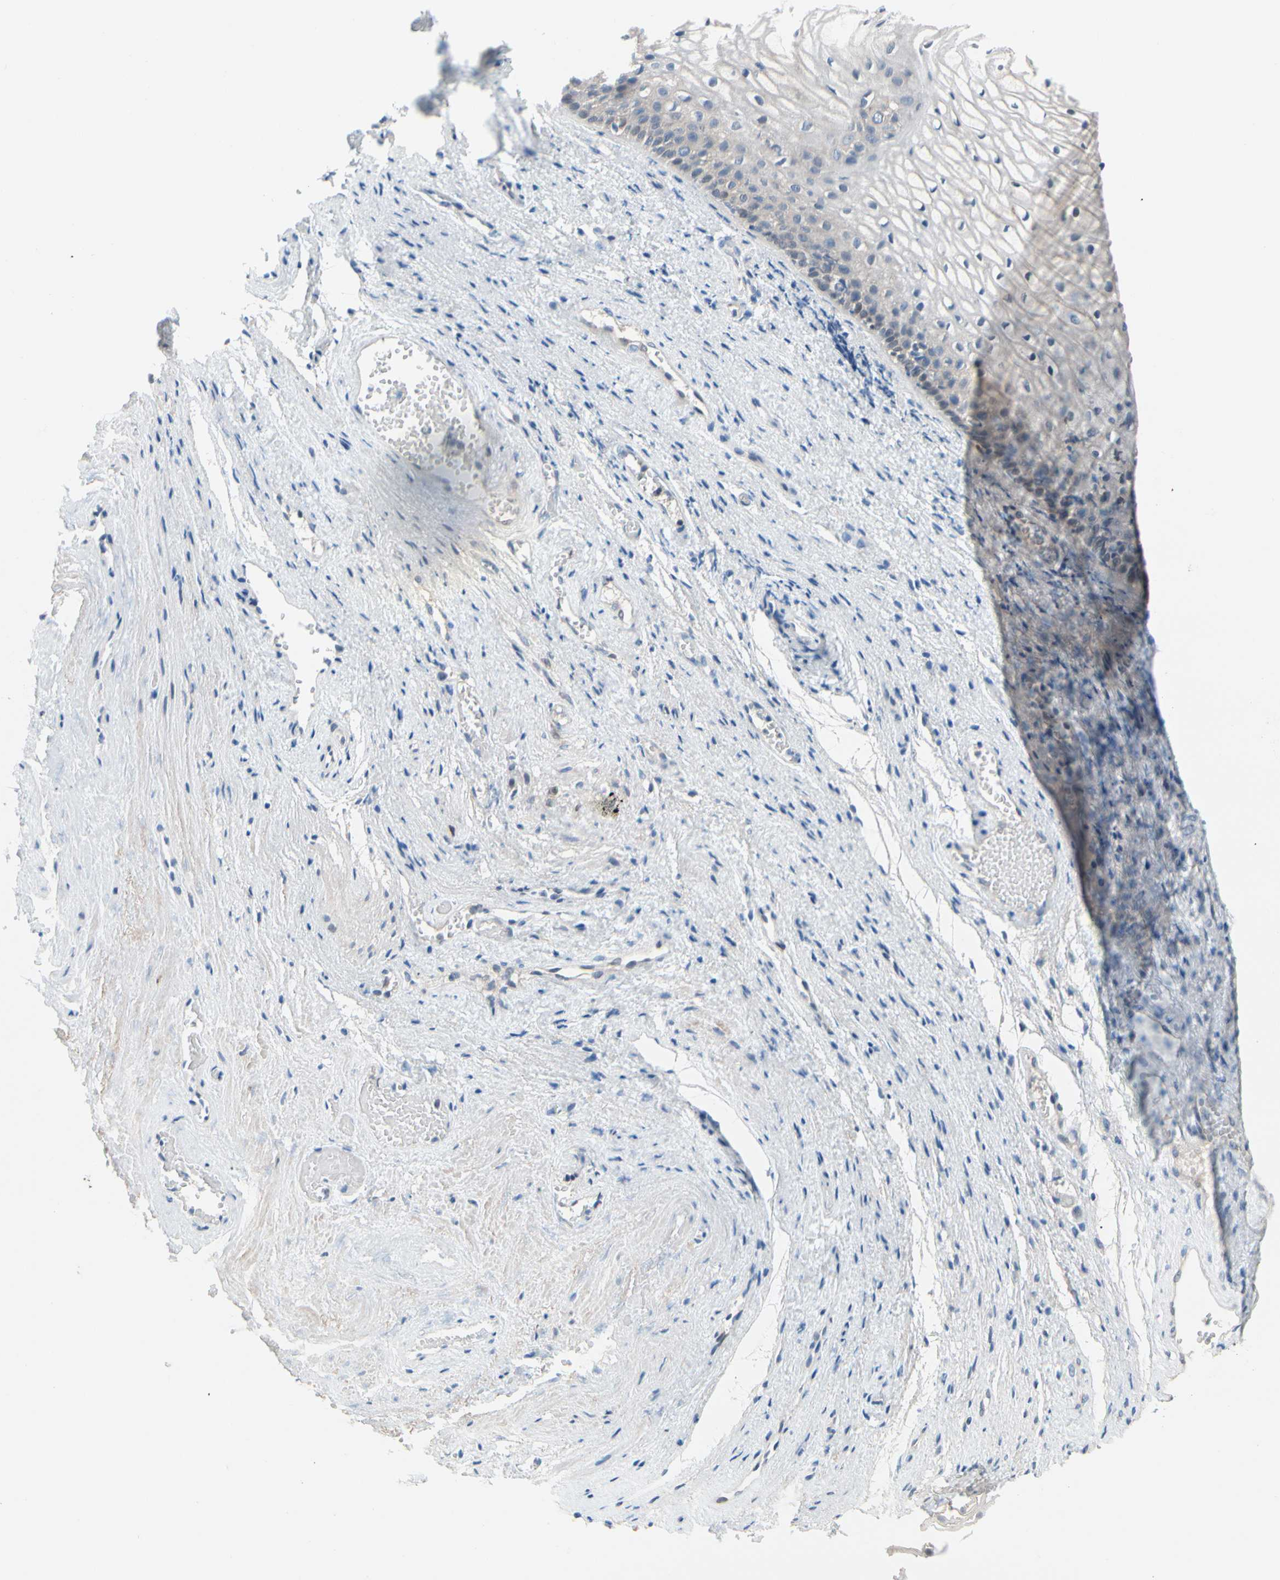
{"staining": {"intensity": "weak", "quantity": "<25%", "location": "cytoplasmic/membranous"}, "tissue": "vagina", "cell_type": "Squamous epithelial cells", "image_type": "normal", "snomed": [{"axis": "morphology", "description": "Normal tissue, NOS"}, {"axis": "topography", "description": "Vagina"}], "caption": "High magnification brightfield microscopy of unremarkable vagina stained with DAB (3,3'-diaminobenzidine) (brown) and counterstained with hematoxylin (blue): squamous epithelial cells show no significant staining.", "gene": "ZNF132", "patient": {"sex": "female", "age": 34}}